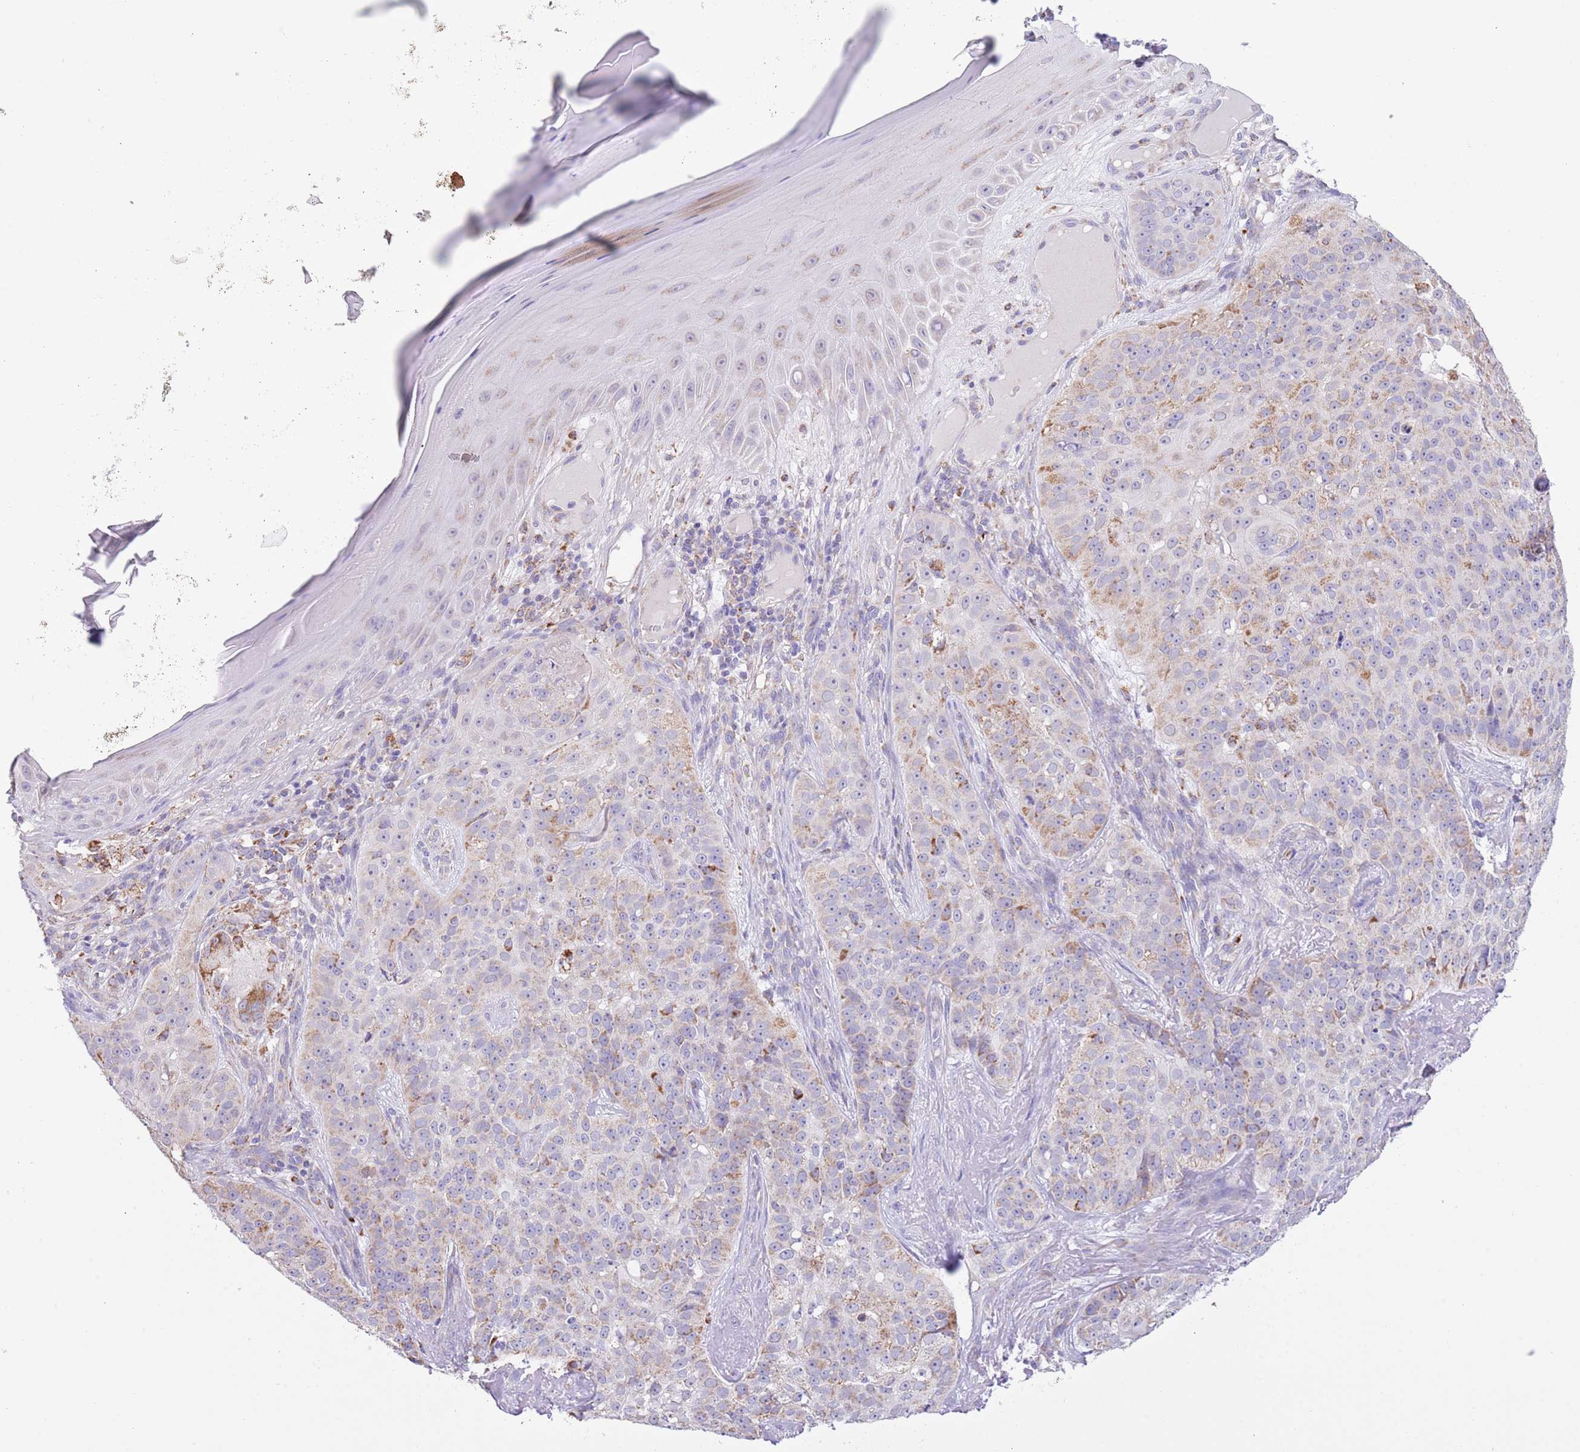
{"staining": {"intensity": "moderate", "quantity": "<25%", "location": "cytoplasmic/membranous"}, "tissue": "skin cancer", "cell_type": "Tumor cells", "image_type": "cancer", "snomed": [{"axis": "morphology", "description": "Basal cell carcinoma"}, {"axis": "topography", "description": "Skin"}], "caption": "Skin basal cell carcinoma stained with DAB (3,3'-diaminobenzidine) immunohistochemistry reveals low levels of moderate cytoplasmic/membranous staining in approximately <25% of tumor cells.", "gene": "SS18L2", "patient": {"sex": "female", "age": 92}}